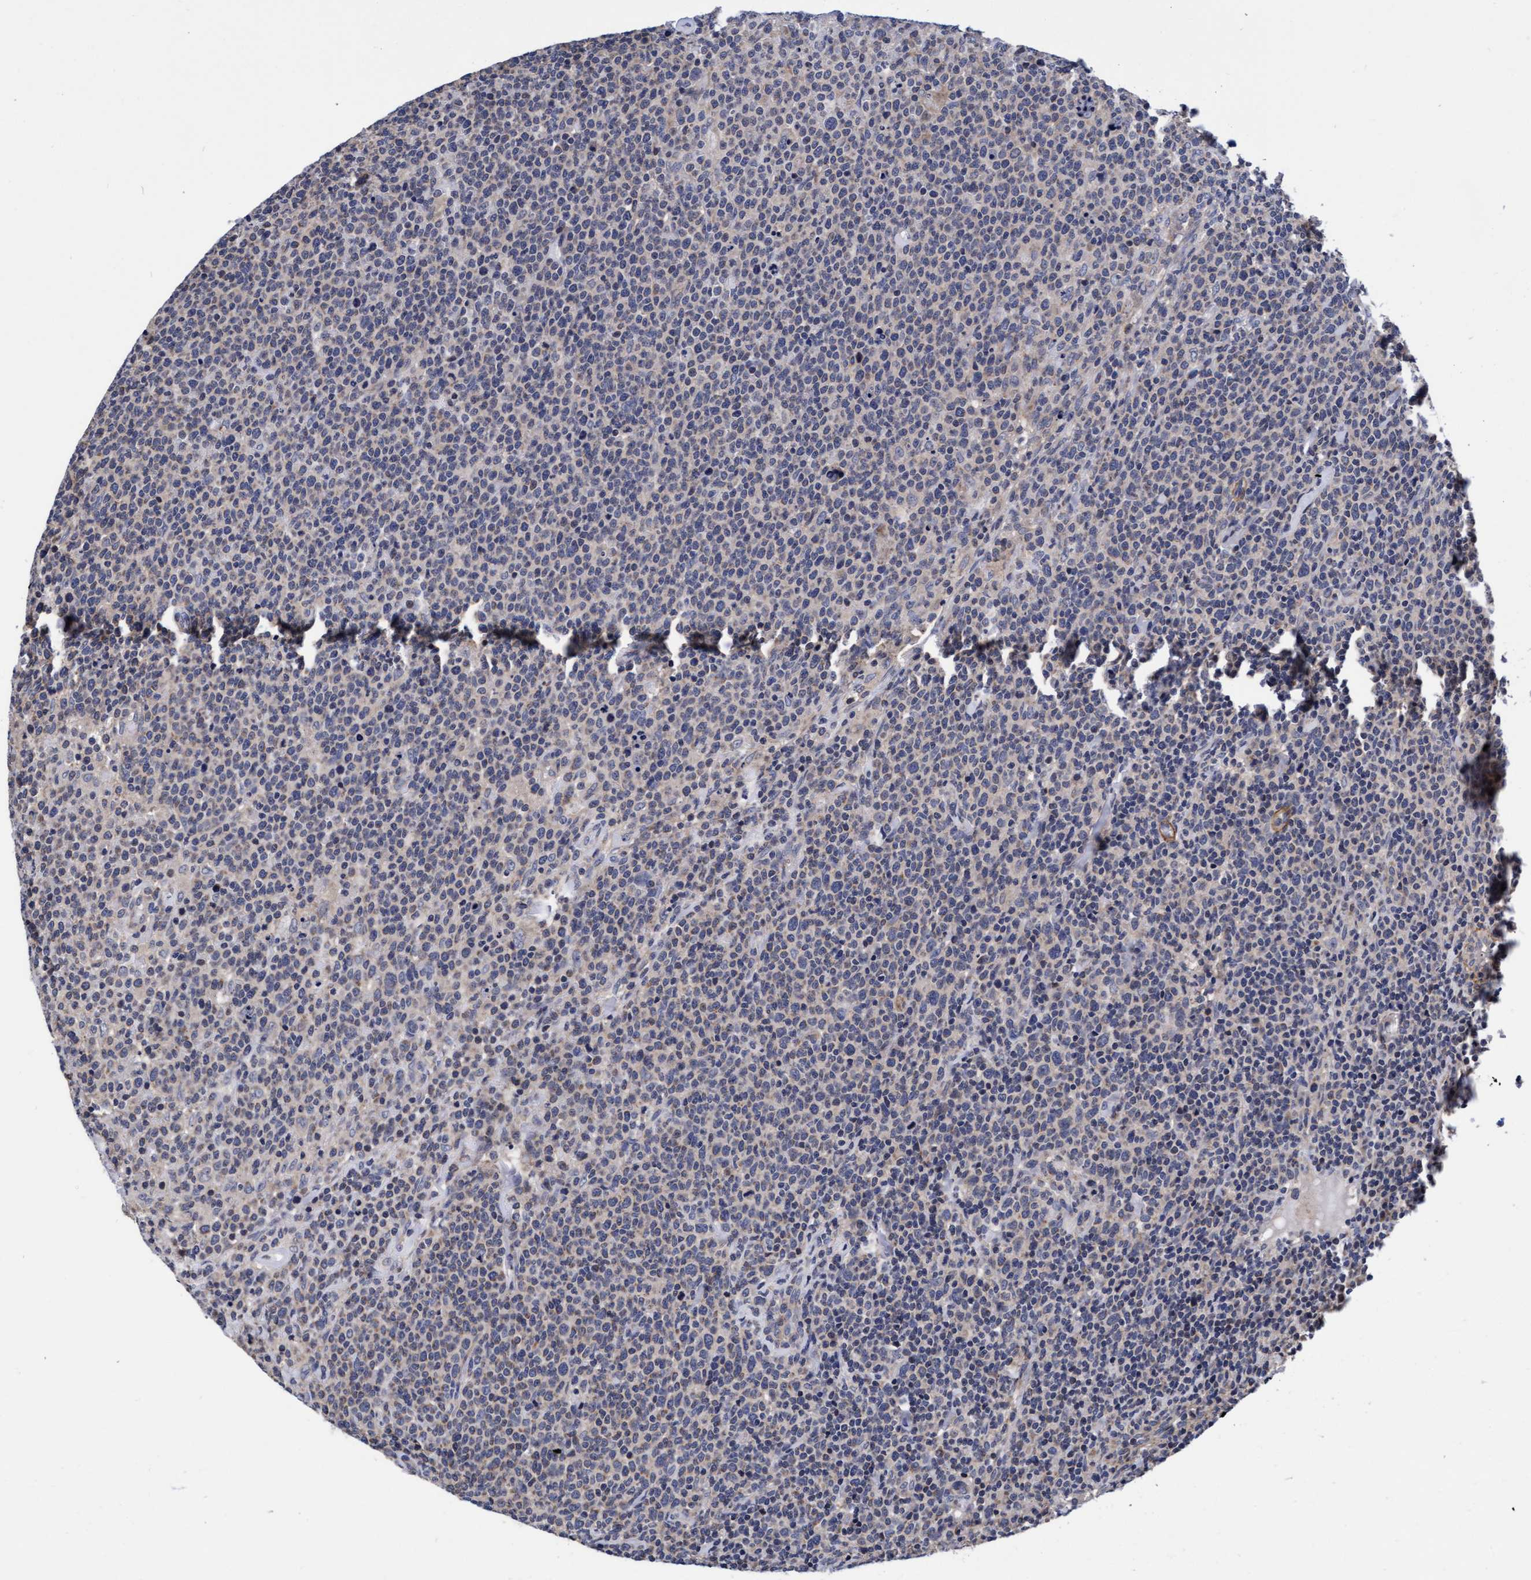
{"staining": {"intensity": "weak", "quantity": "<25%", "location": "cytoplasmic/membranous"}, "tissue": "lymphoma", "cell_type": "Tumor cells", "image_type": "cancer", "snomed": [{"axis": "morphology", "description": "Malignant lymphoma, non-Hodgkin's type, High grade"}, {"axis": "topography", "description": "Lymph node"}], "caption": "This is a histopathology image of immunohistochemistry staining of high-grade malignant lymphoma, non-Hodgkin's type, which shows no staining in tumor cells.", "gene": "EFCAB13", "patient": {"sex": "male", "age": 61}}